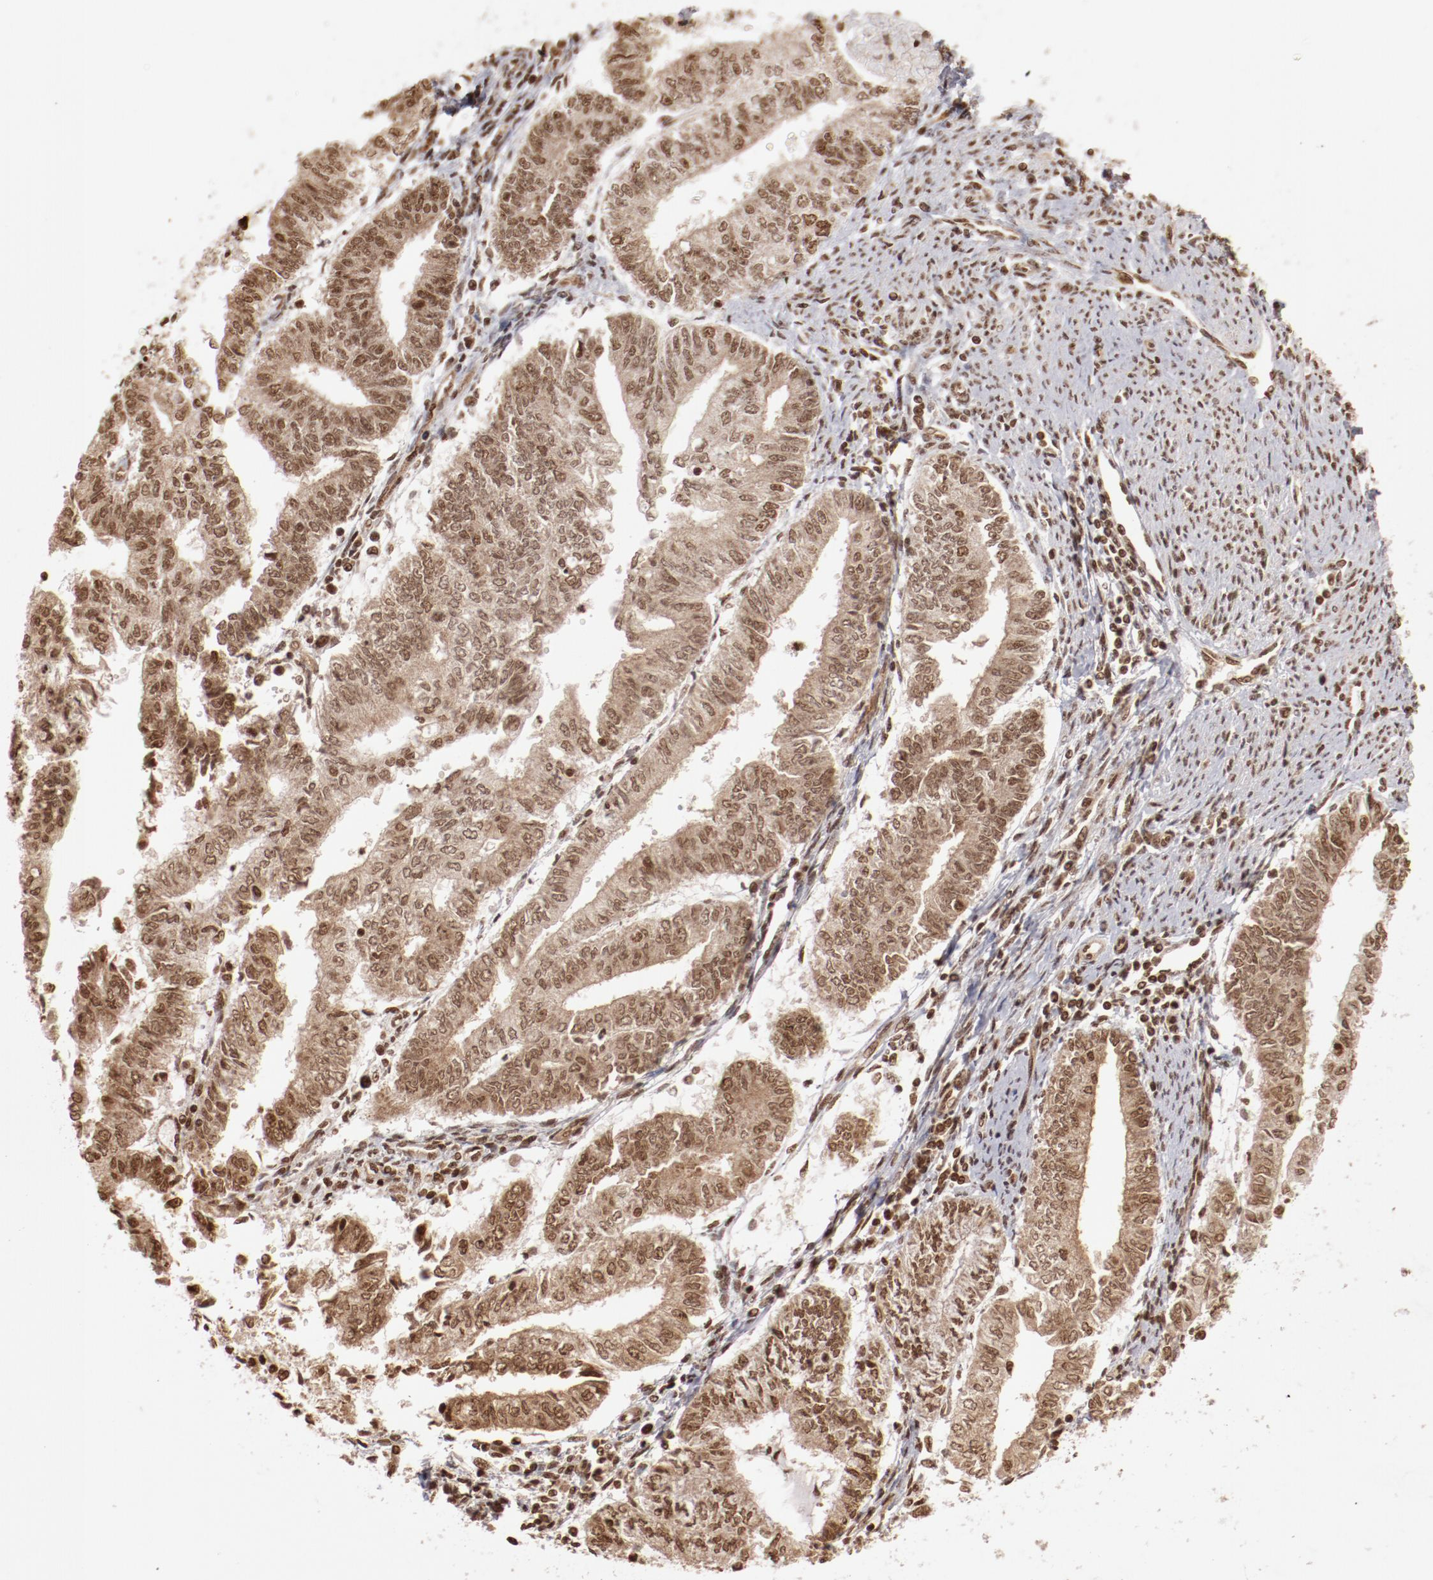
{"staining": {"intensity": "moderate", "quantity": ">75%", "location": "nuclear"}, "tissue": "endometrial cancer", "cell_type": "Tumor cells", "image_type": "cancer", "snomed": [{"axis": "morphology", "description": "Adenocarcinoma, NOS"}, {"axis": "topography", "description": "Endometrium"}], "caption": "Human endometrial cancer stained for a protein (brown) demonstrates moderate nuclear positive positivity in about >75% of tumor cells.", "gene": "ABL2", "patient": {"sex": "female", "age": 66}}